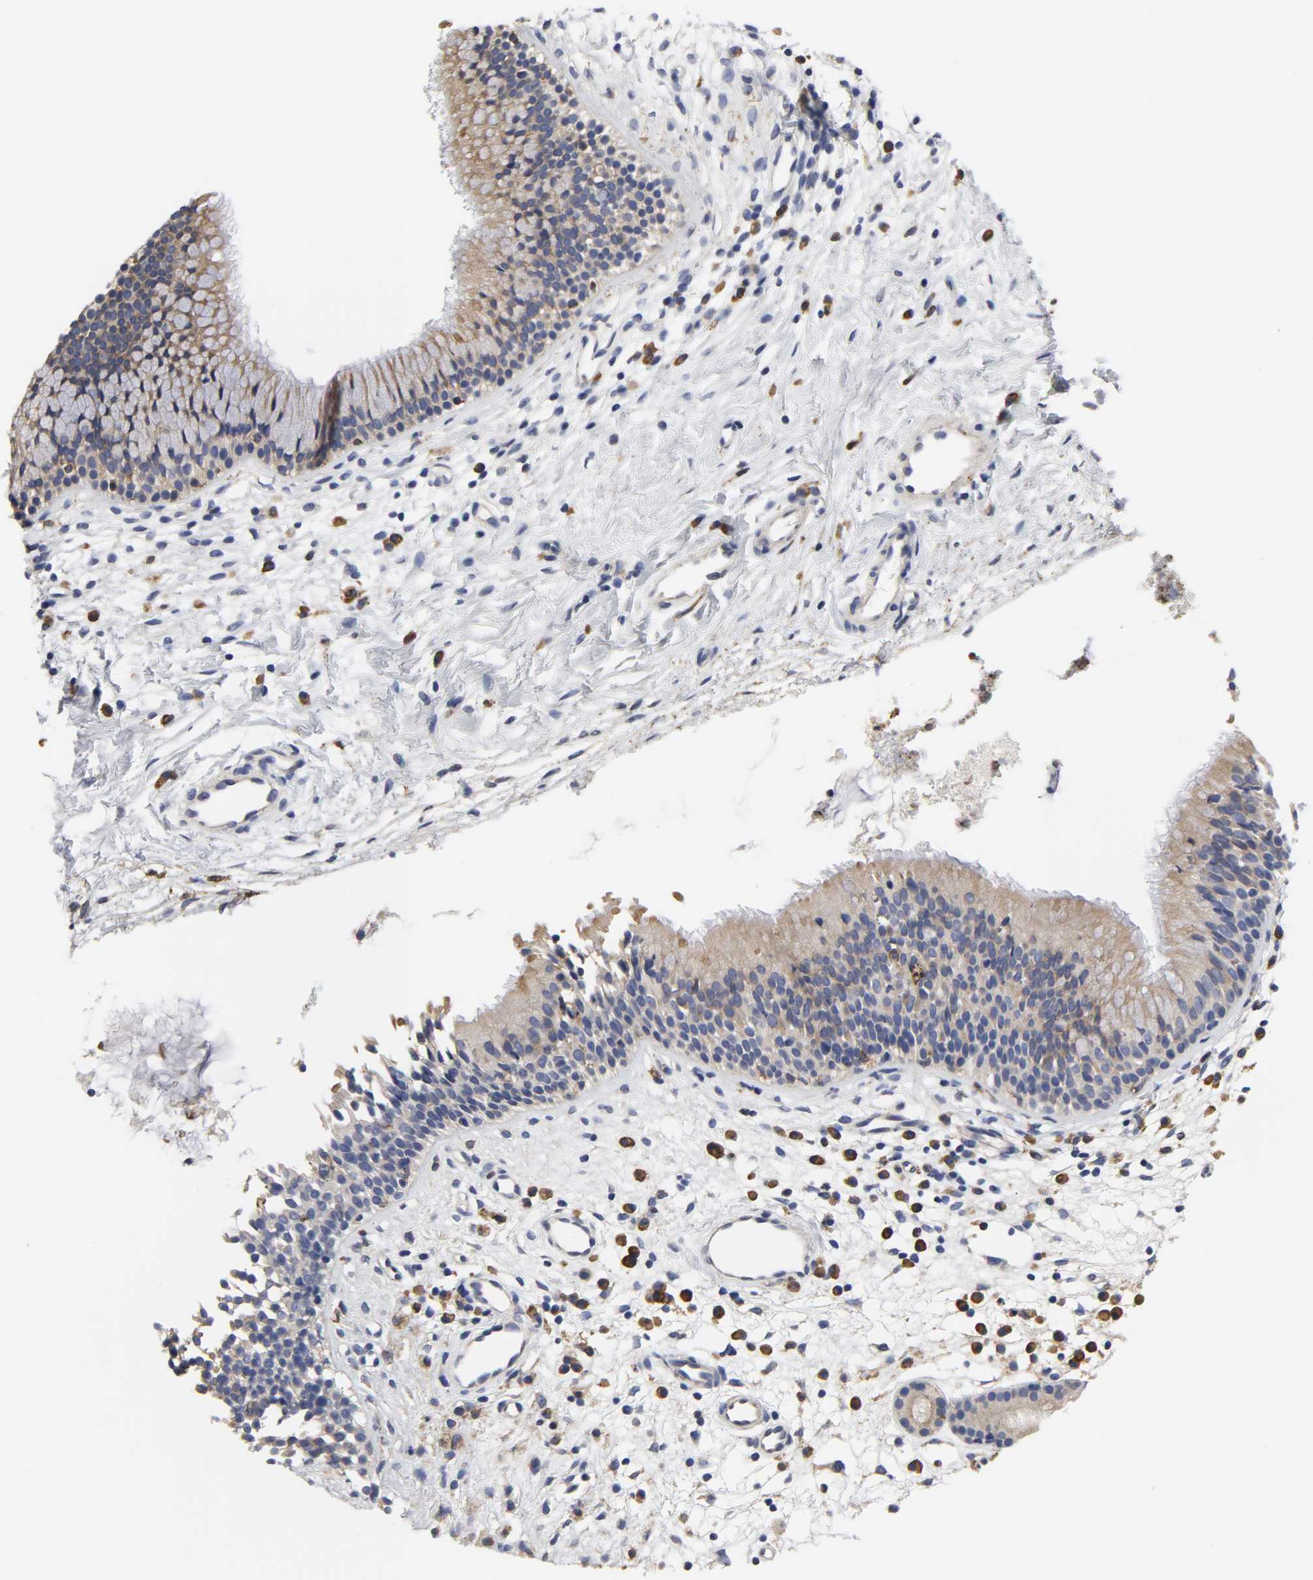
{"staining": {"intensity": "moderate", "quantity": ">75%", "location": "cytoplasmic/membranous"}, "tissue": "nasopharynx", "cell_type": "Respiratory epithelial cells", "image_type": "normal", "snomed": [{"axis": "morphology", "description": "Normal tissue, NOS"}, {"axis": "topography", "description": "Nasopharynx"}], "caption": "Immunohistochemistry staining of normal nasopharynx, which demonstrates medium levels of moderate cytoplasmic/membranous positivity in approximately >75% of respiratory epithelial cells indicating moderate cytoplasmic/membranous protein staining. The staining was performed using DAB (3,3'-diaminobenzidine) (brown) for protein detection and nuclei were counterstained in hematoxylin (blue).", "gene": "HCK", "patient": {"sex": "male", "age": 21}}